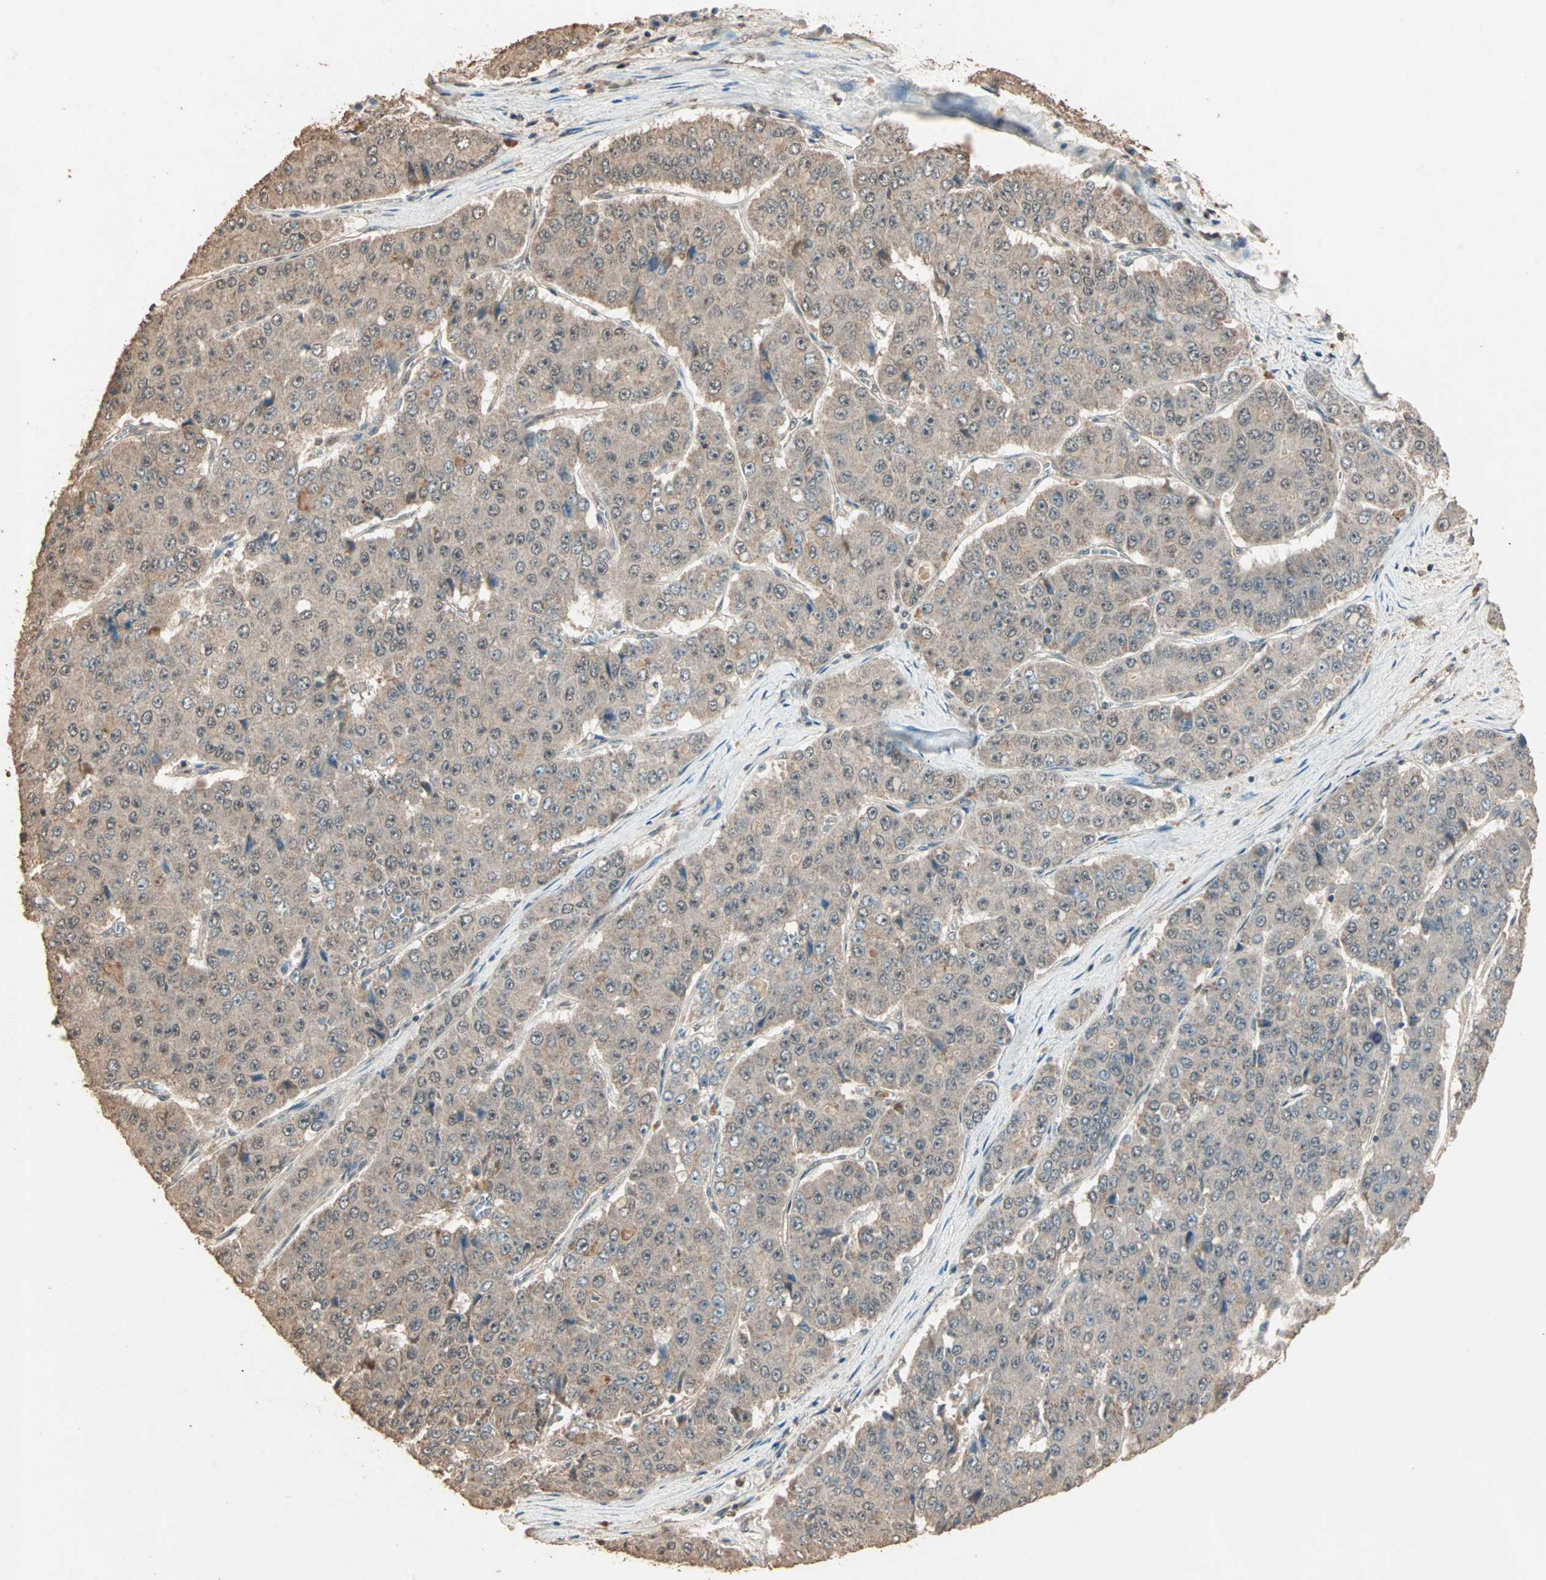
{"staining": {"intensity": "weak", "quantity": "25%-75%", "location": "cytoplasmic/membranous"}, "tissue": "pancreatic cancer", "cell_type": "Tumor cells", "image_type": "cancer", "snomed": [{"axis": "morphology", "description": "Adenocarcinoma, NOS"}, {"axis": "topography", "description": "Pancreas"}], "caption": "Pancreatic cancer tissue demonstrates weak cytoplasmic/membranous expression in about 25%-75% of tumor cells", "gene": "ZBTB33", "patient": {"sex": "male", "age": 50}}